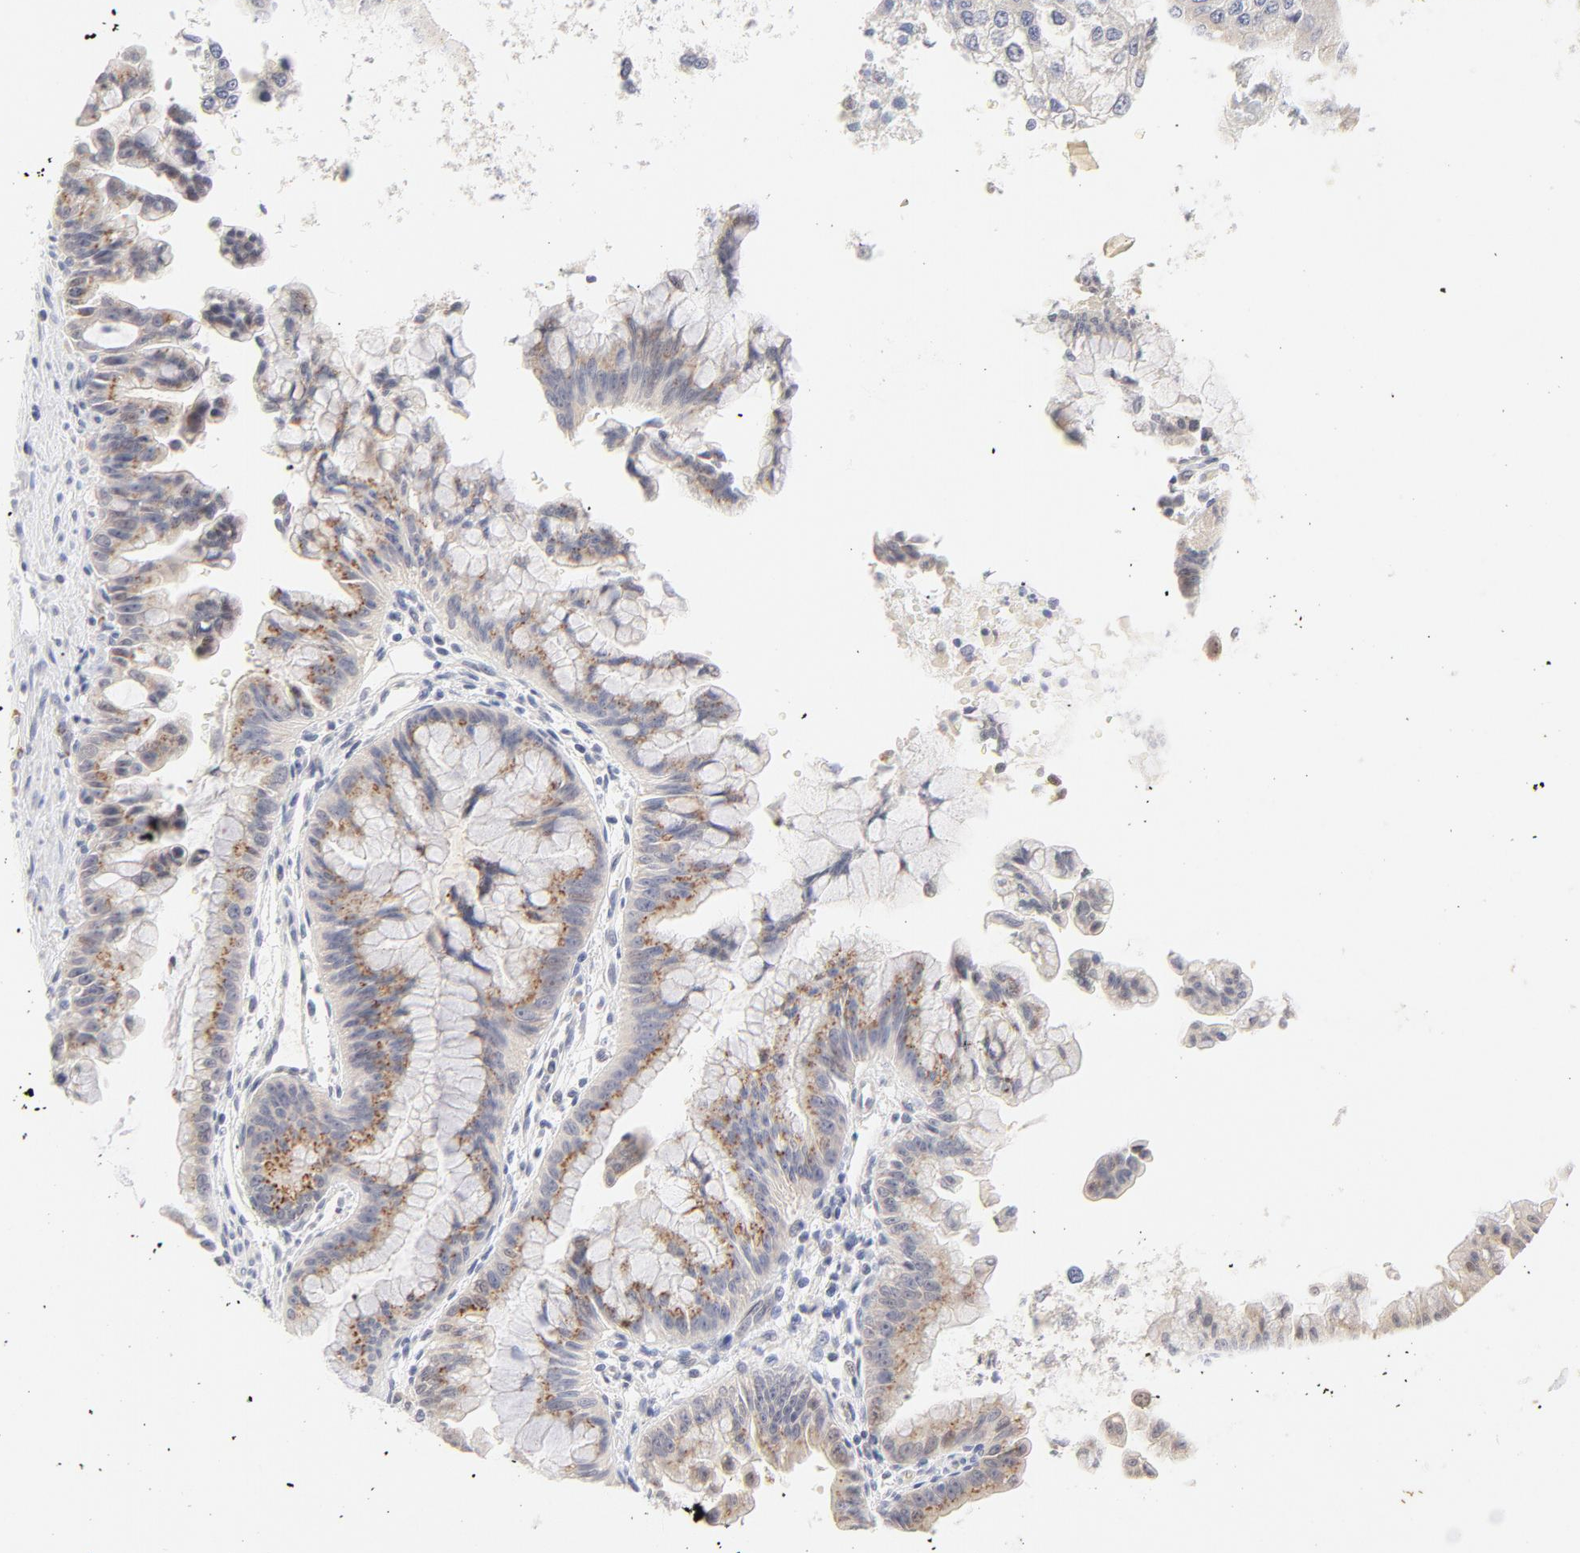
{"staining": {"intensity": "moderate", "quantity": "25%-75%", "location": "cytoplasmic/membranous"}, "tissue": "pancreatic cancer", "cell_type": "Tumor cells", "image_type": "cancer", "snomed": [{"axis": "morphology", "description": "Adenocarcinoma, NOS"}, {"axis": "topography", "description": "Pancreas"}], "caption": "Pancreatic cancer (adenocarcinoma) stained for a protein reveals moderate cytoplasmic/membranous positivity in tumor cells. (brown staining indicates protein expression, while blue staining denotes nuclei).", "gene": "NKX2-2", "patient": {"sex": "male", "age": 59}}